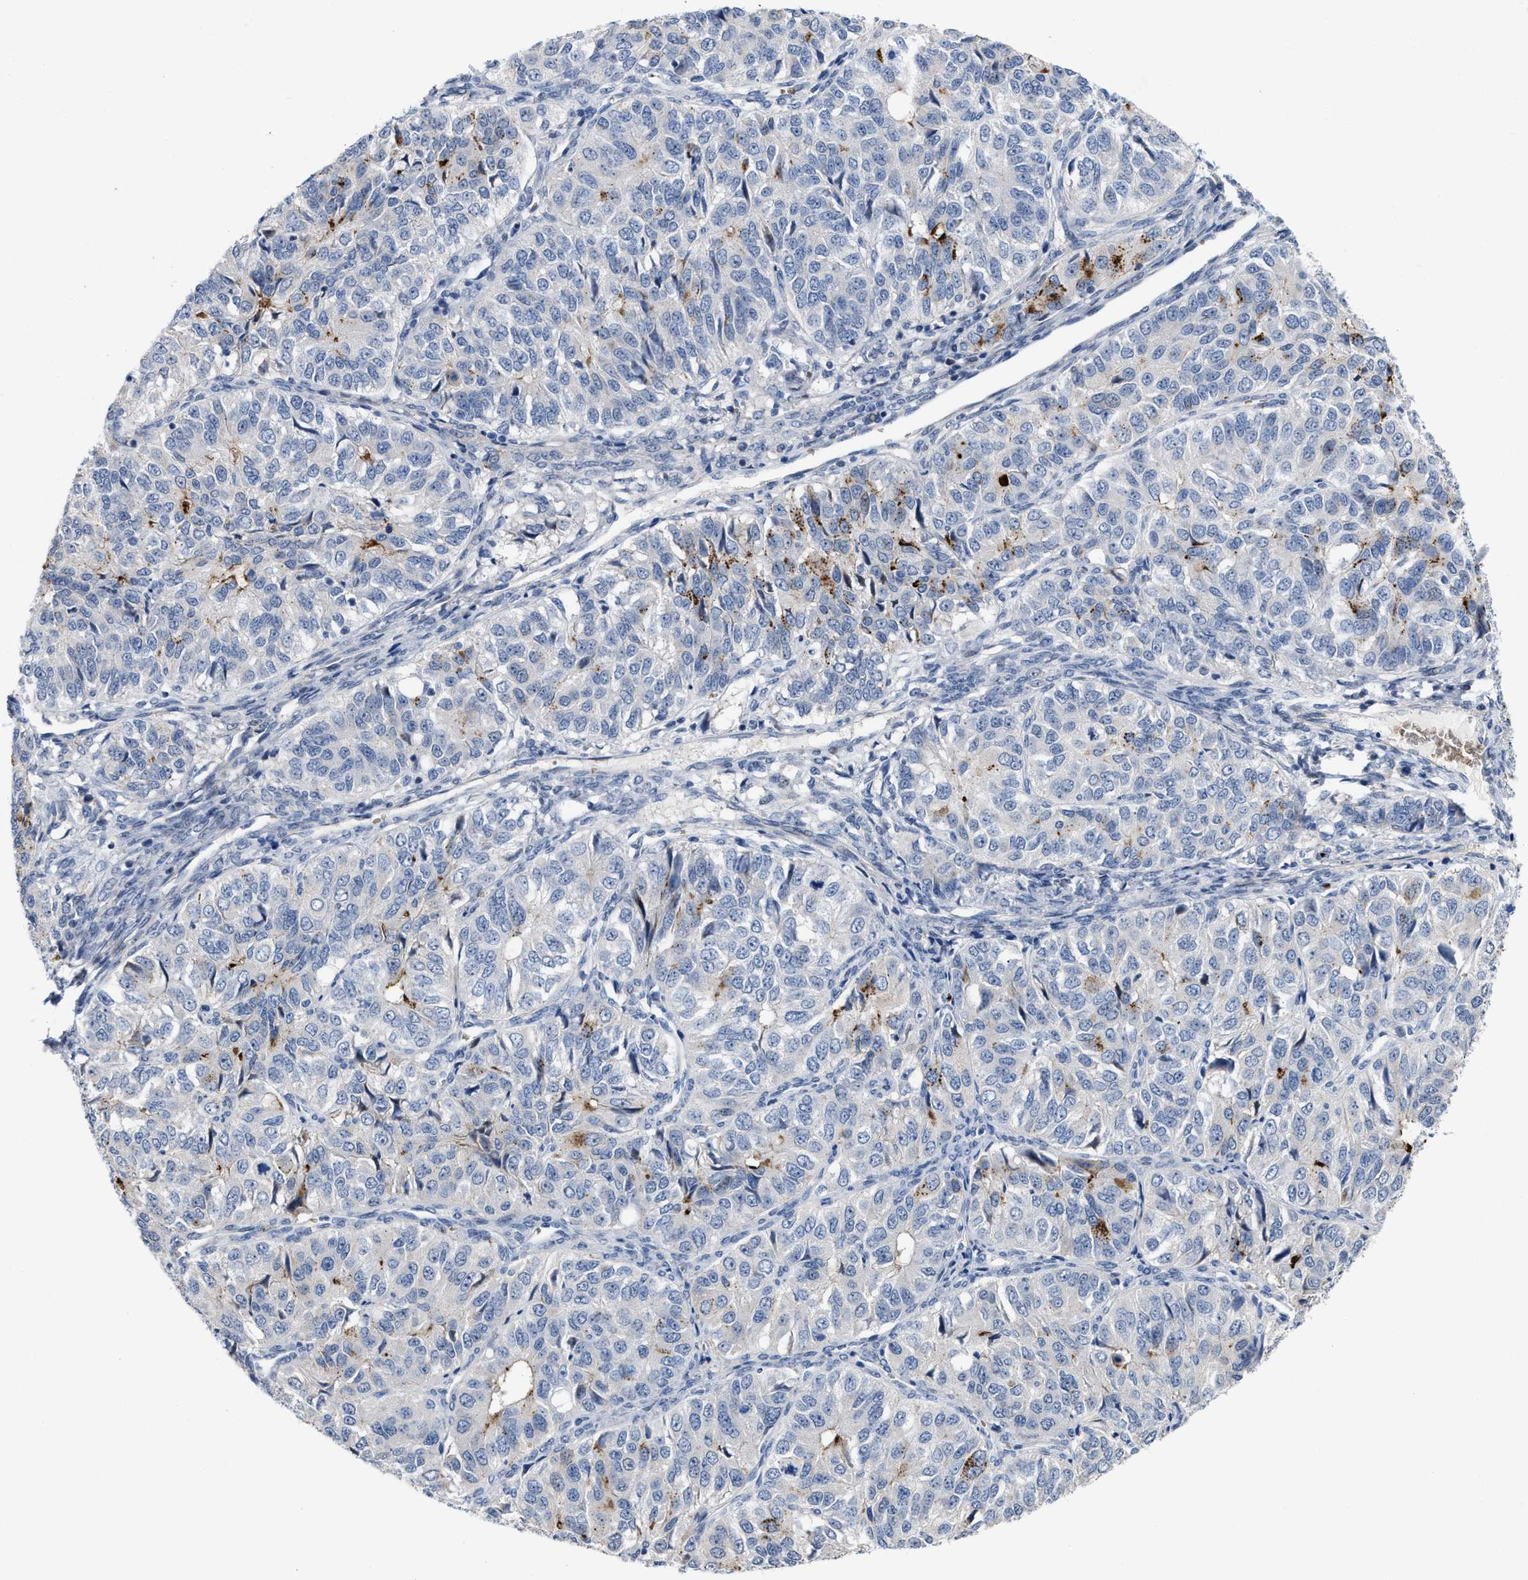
{"staining": {"intensity": "moderate", "quantity": "<25%", "location": "cytoplasmic/membranous"}, "tissue": "ovarian cancer", "cell_type": "Tumor cells", "image_type": "cancer", "snomed": [{"axis": "morphology", "description": "Carcinoma, endometroid"}, {"axis": "topography", "description": "Ovary"}], "caption": "Immunohistochemical staining of ovarian cancer (endometroid carcinoma) exhibits low levels of moderate cytoplasmic/membranous staining in about <25% of tumor cells.", "gene": "POLR1F", "patient": {"sex": "female", "age": 51}}